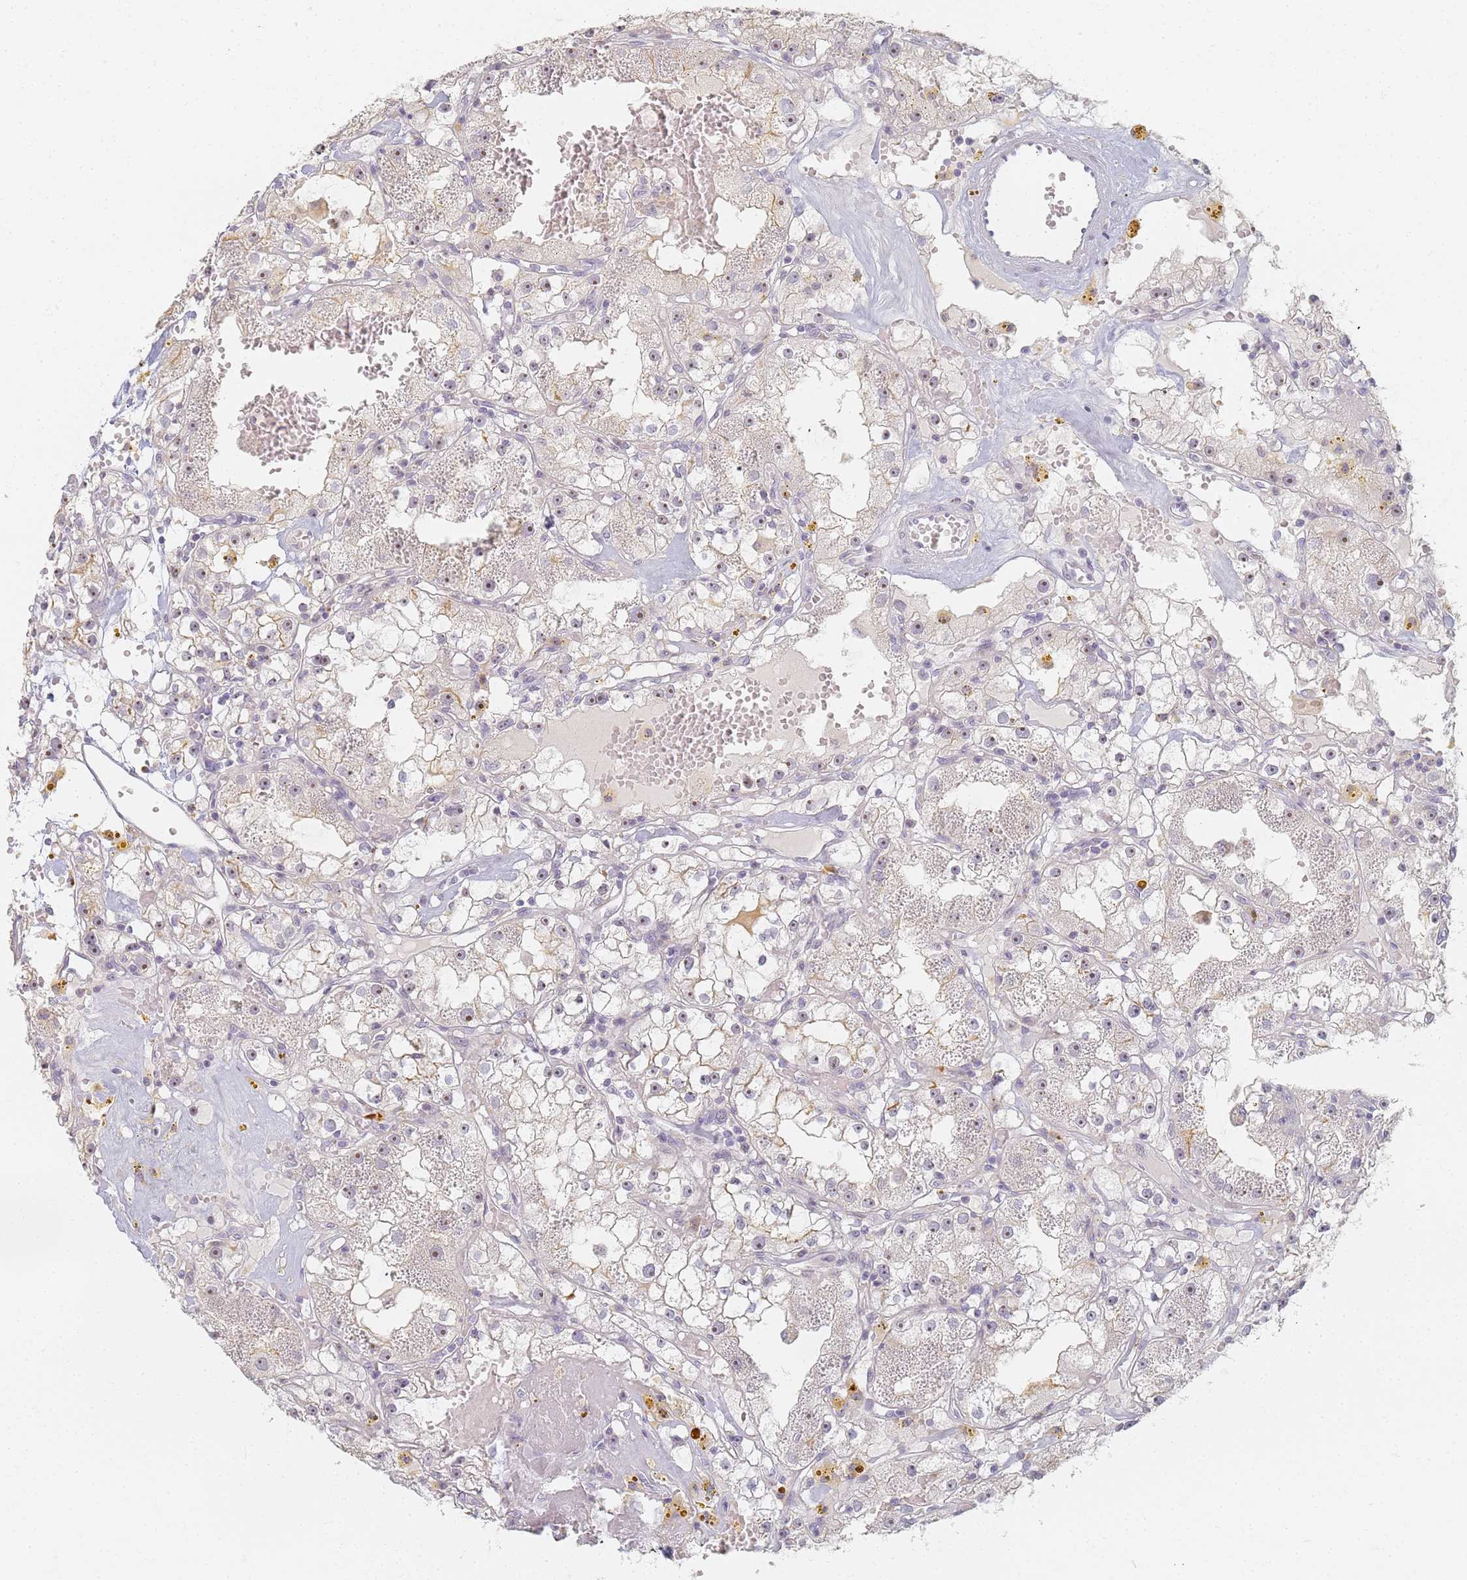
{"staining": {"intensity": "negative", "quantity": "none", "location": "none"}, "tissue": "renal cancer", "cell_type": "Tumor cells", "image_type": "cancer", "snomed": [{"axis": "morphology", "description": "Adenocarcinoma, NOS"}, {"axis": "topography", "description": "Kidney"}], "caption": "DAB (3,3'-diaminobenzidine) immunohistochemical staining of adenocarcinoma (renal) displays no significant staining in tumor cells.", "gene": "SLC38A9", "patient": {"sex": "male", "age": 56}}